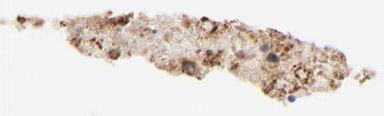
{"staining": {"intensity": "weak", "quantity": "<25%", "location": "cytoplasmic/membranous"}, "tissue": "ovarian cancer", "cell_type": "Tumor cells", "image_type": "cancer", "snomed": [{"axis": "morphology", "description": "Carcinoma, endometroid"}, {"axis": "morphology", "description": "Cystadenocarcinoma, serous, NOS"}, {"axis": "topography", "description": "Ovary"}], "caption": "There is no significant positivity in tumor cells of endometroid carcinoma (ovarian).", "gene": "CSPG4", "patient": {"sex": "female", "age": 45}}